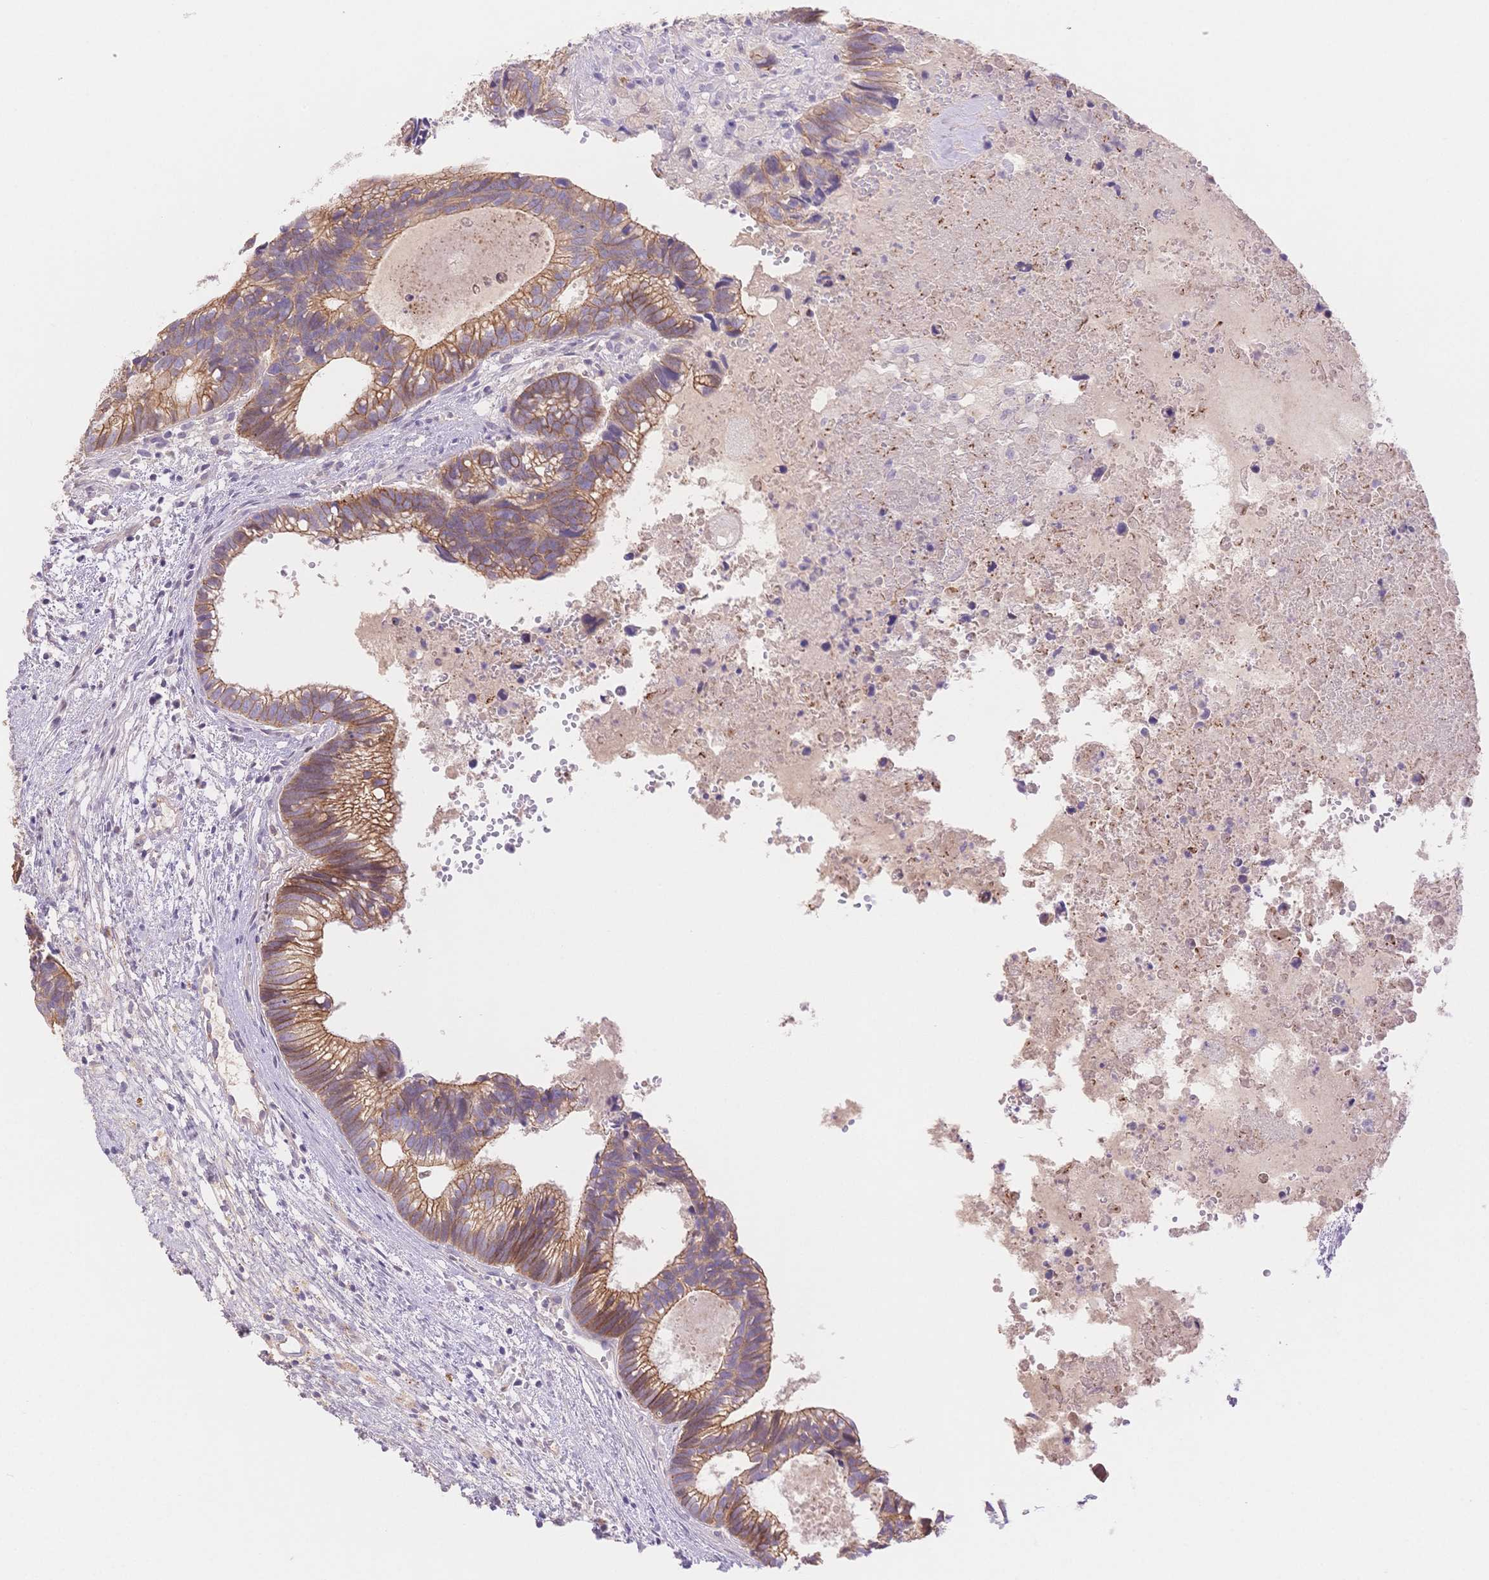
{"staining": {"intensity": "moderate", "quantity": "25%-75%", "location": "cytoplasmic/membranous"}, "tissue": "head and neck cancer", "cell_type": "Tumor cells", "image_type": "cancer", "snomed": [{"axis": "morphology", "description": "Adenocarcinoma, NOS"}, {"axis": "topography", "description": "Head-Neck"}], "caption": "Protein staining shows moderate cytoplasmic/membranous expression in approximately 25%-75% of tumor cells in head and neck cancer (adenocarcinoma).", "gene": "WDR54", "patient": {"sex": "male", "age": 62}}